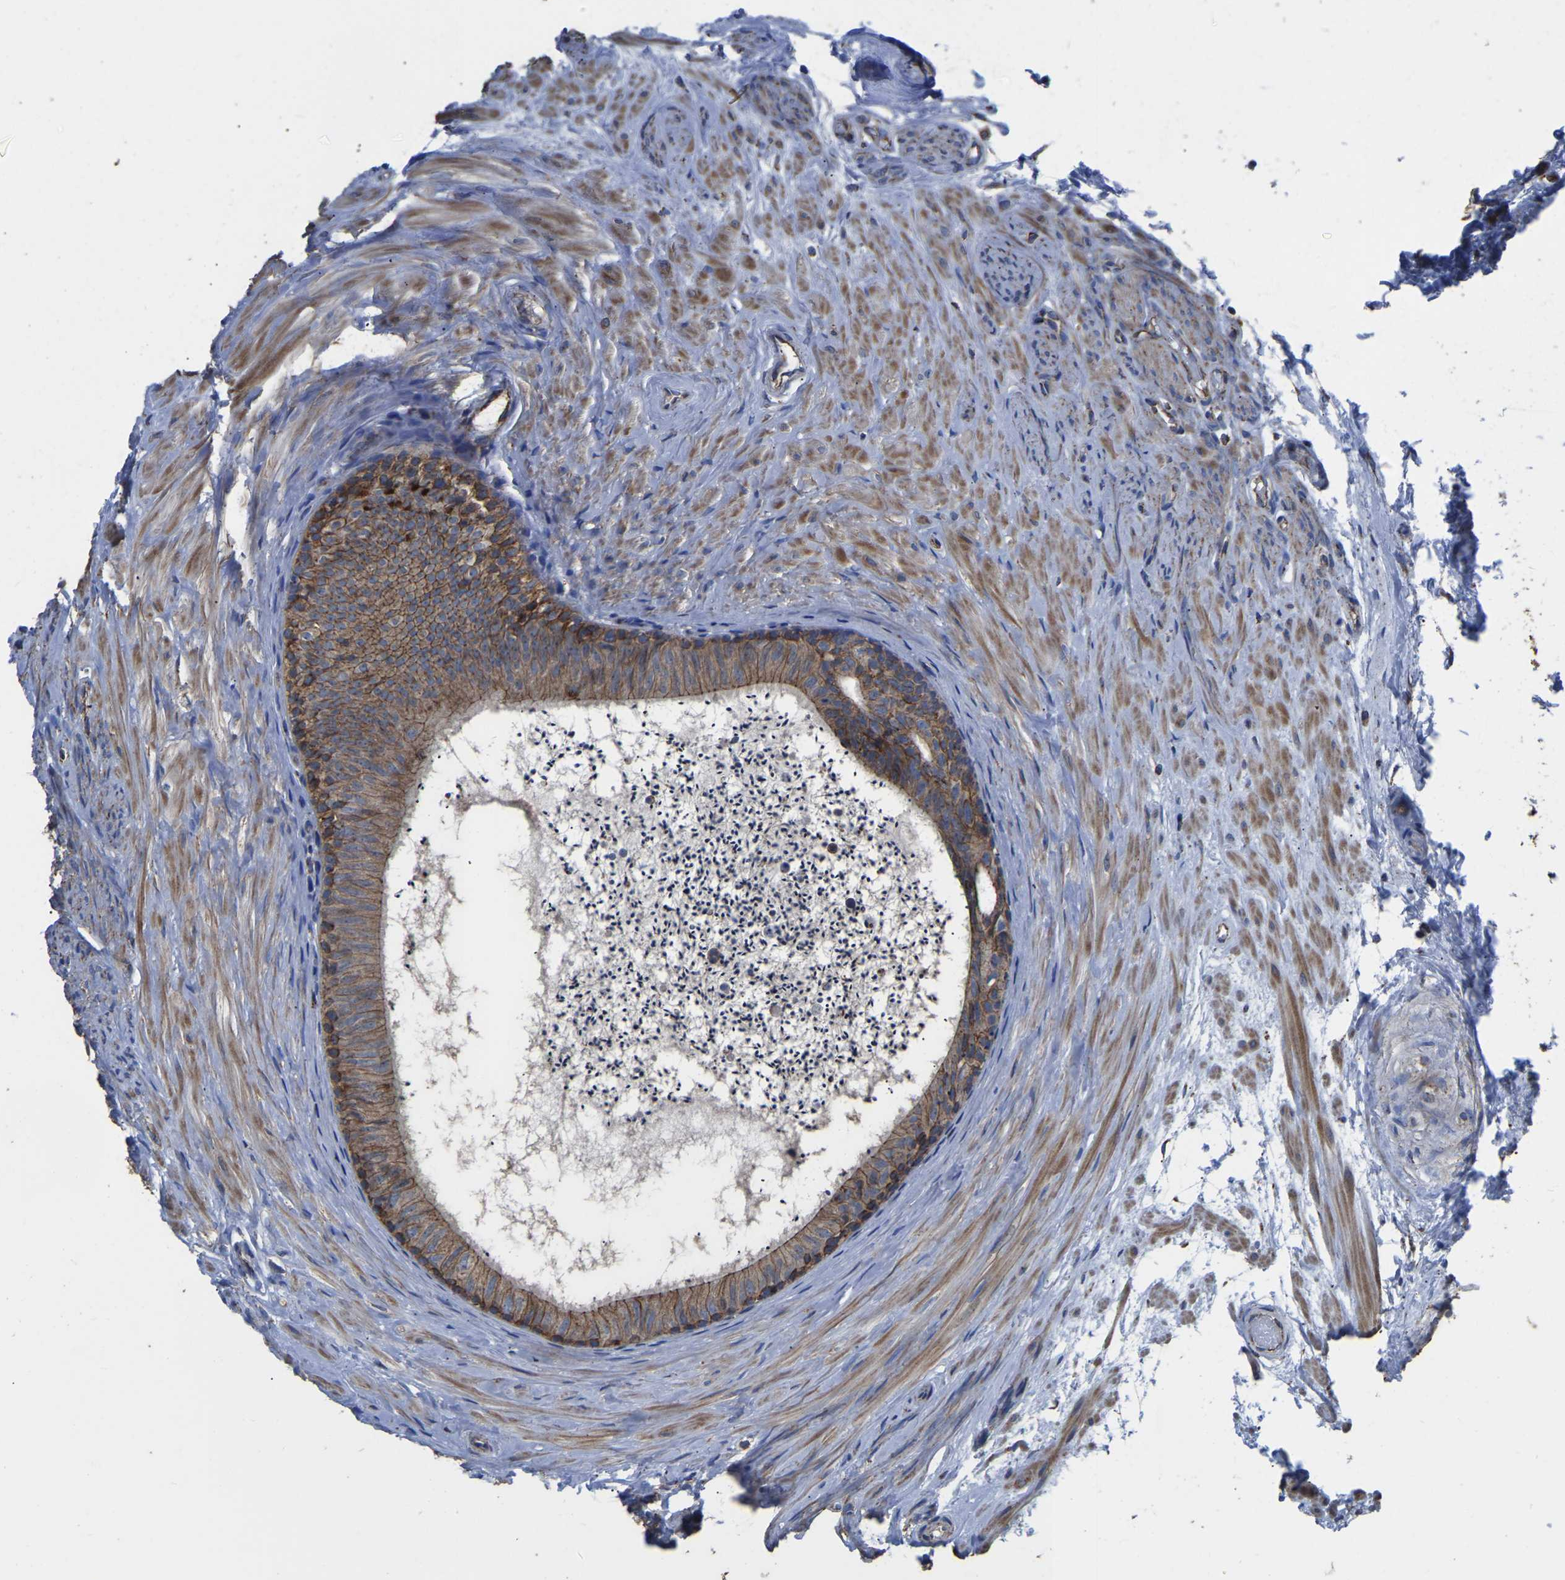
{"staining": {"intensity": "moderate", "quantity": ">75%", "location": "cytoplasmic/membranous"}, "tissue": "epididymis", "cell_type": "Glandular cells", "image_type": "normal", "snomed": [{"axis": "morphology", "description": "Normal tissue, NOS"}, {"axis": "topography", "description": "Epididymis"}], "caption": "Immunohistochemistry (IHC) photomicrograph of benign epididymis stained for a protein (brown), which reveals medium levels of moderate cytoplasmic/membranous staining in approximately >75% of glandular cells.", "gene": "ETFA", "patient": {"sex": "male", "age": 56}}